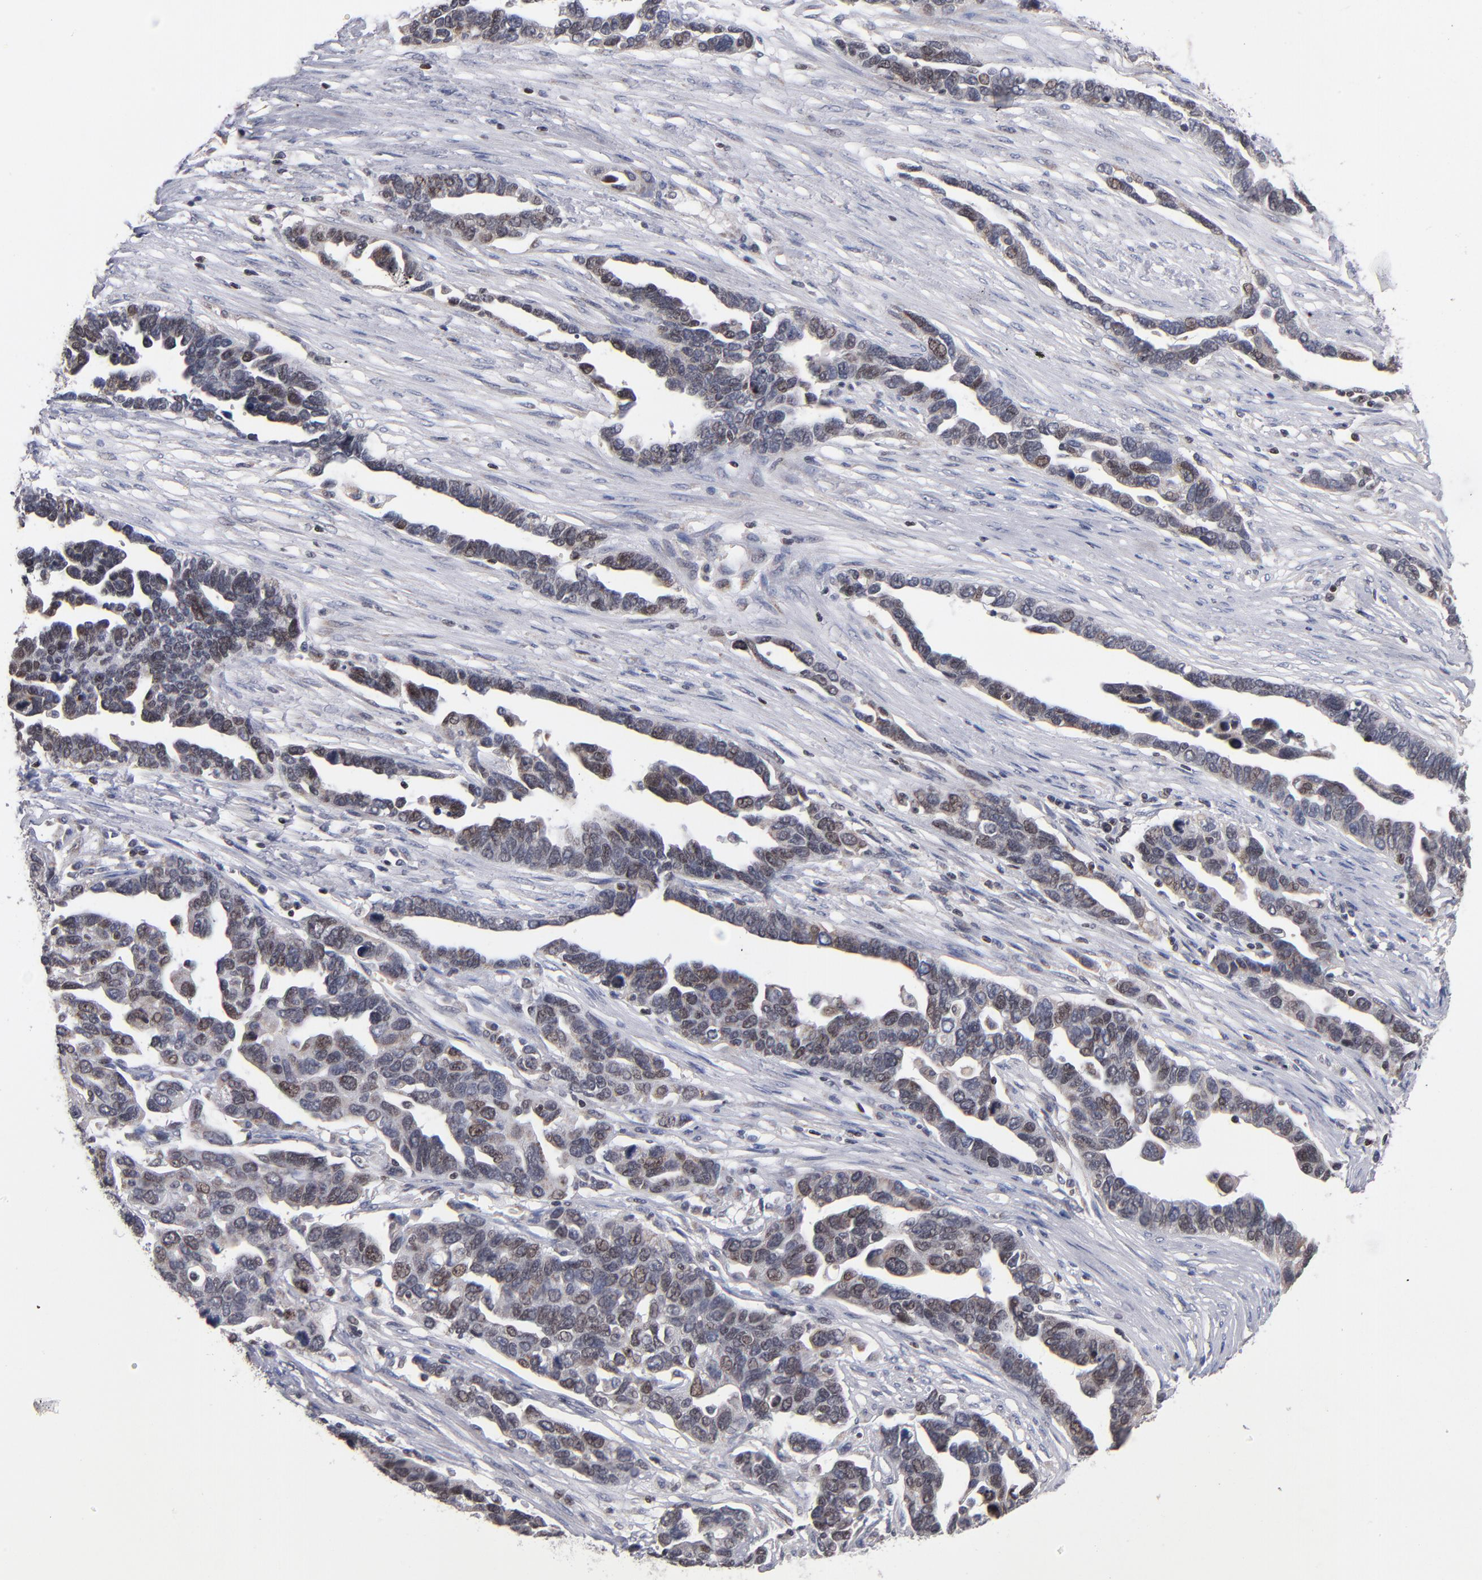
{"staining": {"intensity": "moderate", "quantity": "25%-75%", "location": "nuclear"}, "tissue": "ovarian cancer", "cell_type": "Tumor cells", "image_type": "cancer", "snomed": [{"axis": "morphology", "description": "Cystadenocarcinoma, serous, NOS"}, {"axis": "topography", "description": "Ovary"}], "caption": "A brown stain labels moderate nuclear positivity of a protein in serous cystadenocarcinoma (ovarian) tumor cells.", "gene": "ODF2", "patient": {"sex": "female", "age": 54}}